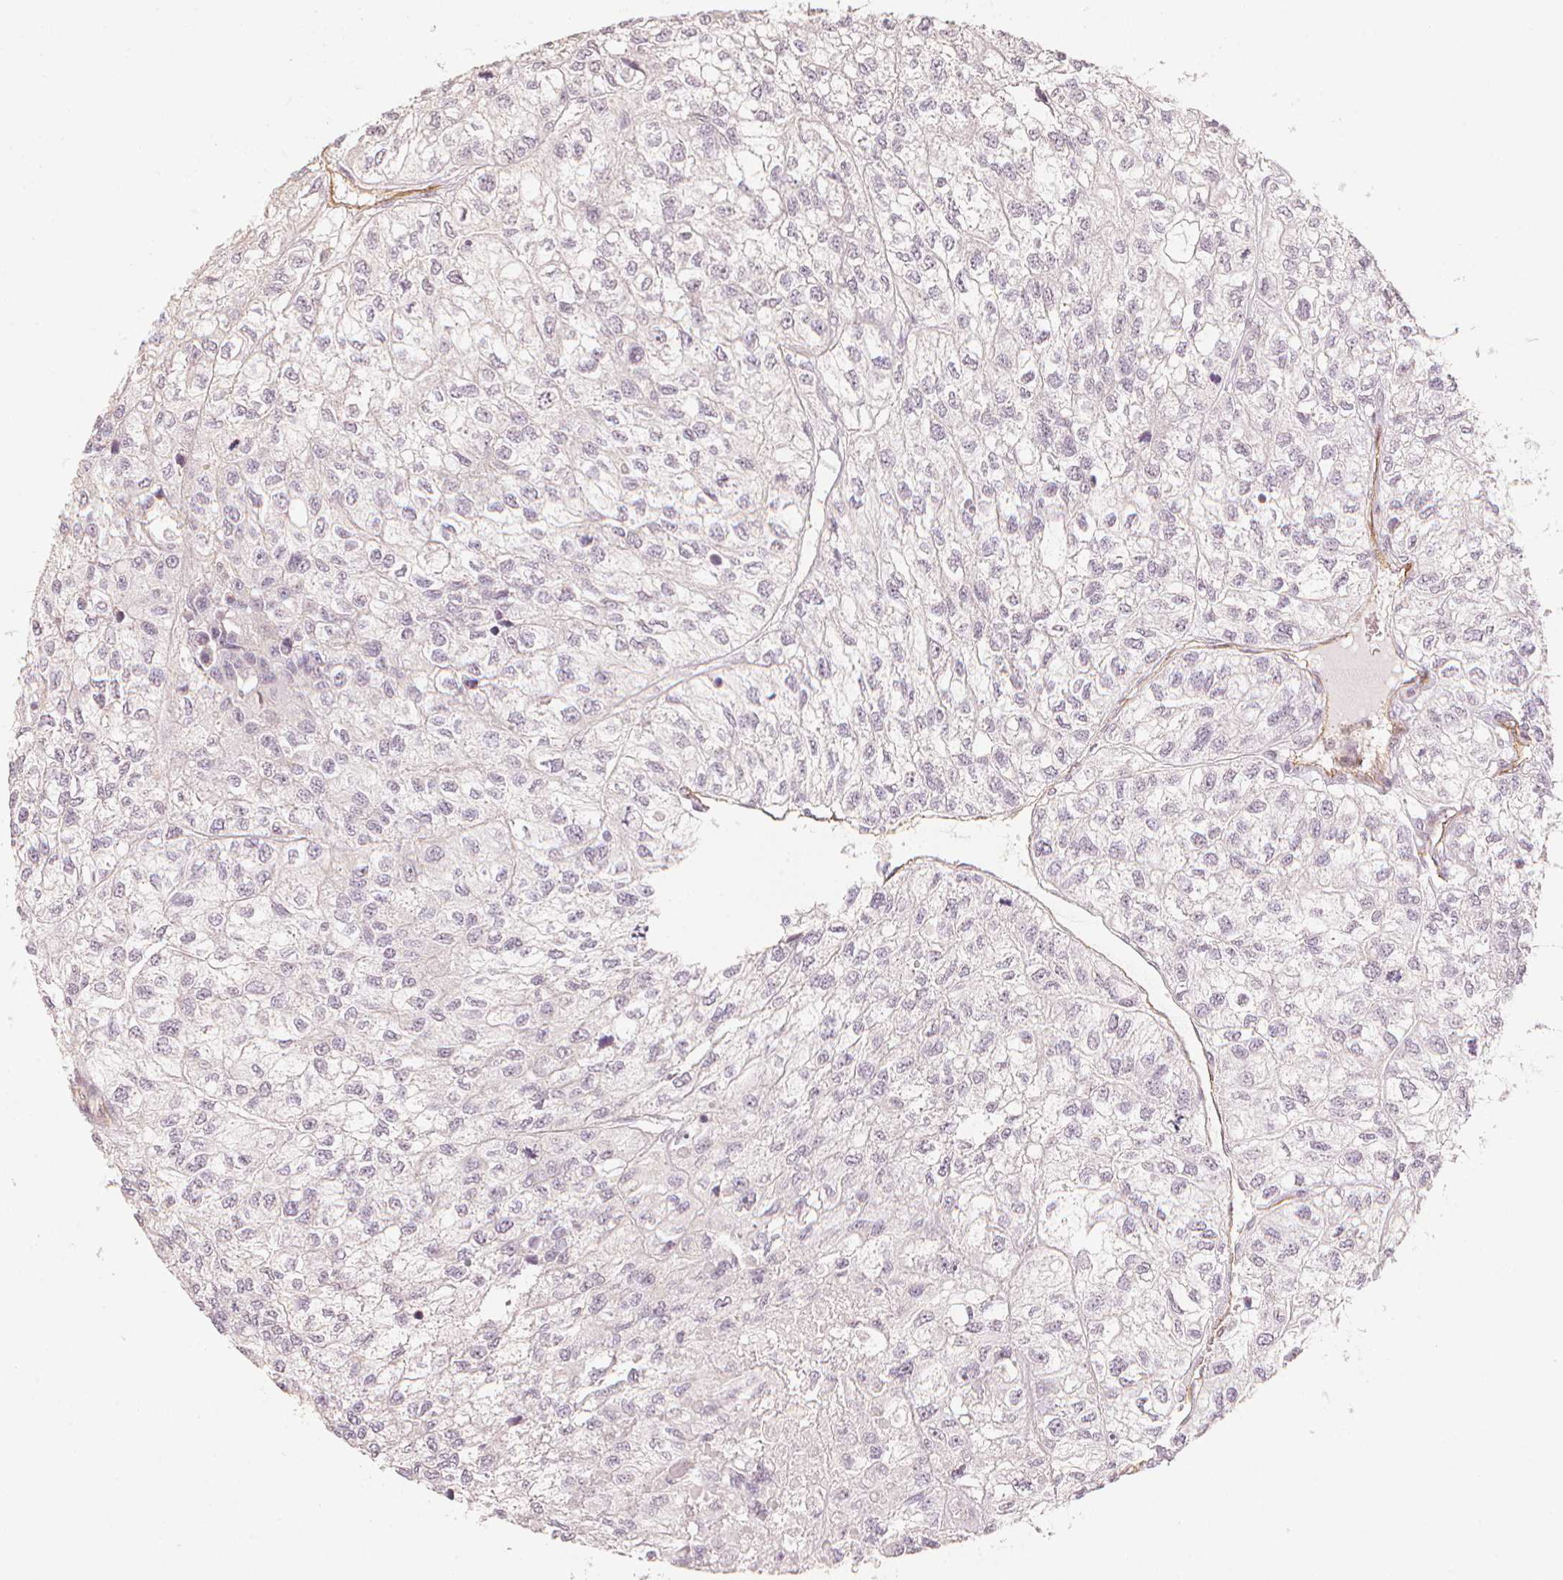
{"staining": {"intensity": "negative", "quantity": "none", "location": "none"}, "tissue": "renal cancer", "cell_type": "Tumor cells", "image_type": "cancer", "snomed": [{"axis": "morphology", "description": "Adenocarcinoma, NOS"}, {"axis": "topography", "description": "Kidney"}], "caption": "Immunohistochemistry (IHC) histopathology image of neoplastic tissue: human adenocarcinoma (renal) stained with DAB displays no significant protein expression in tumor cells.", "gene": "CIB1", "patient": {"sex": "male", "age": 56}}